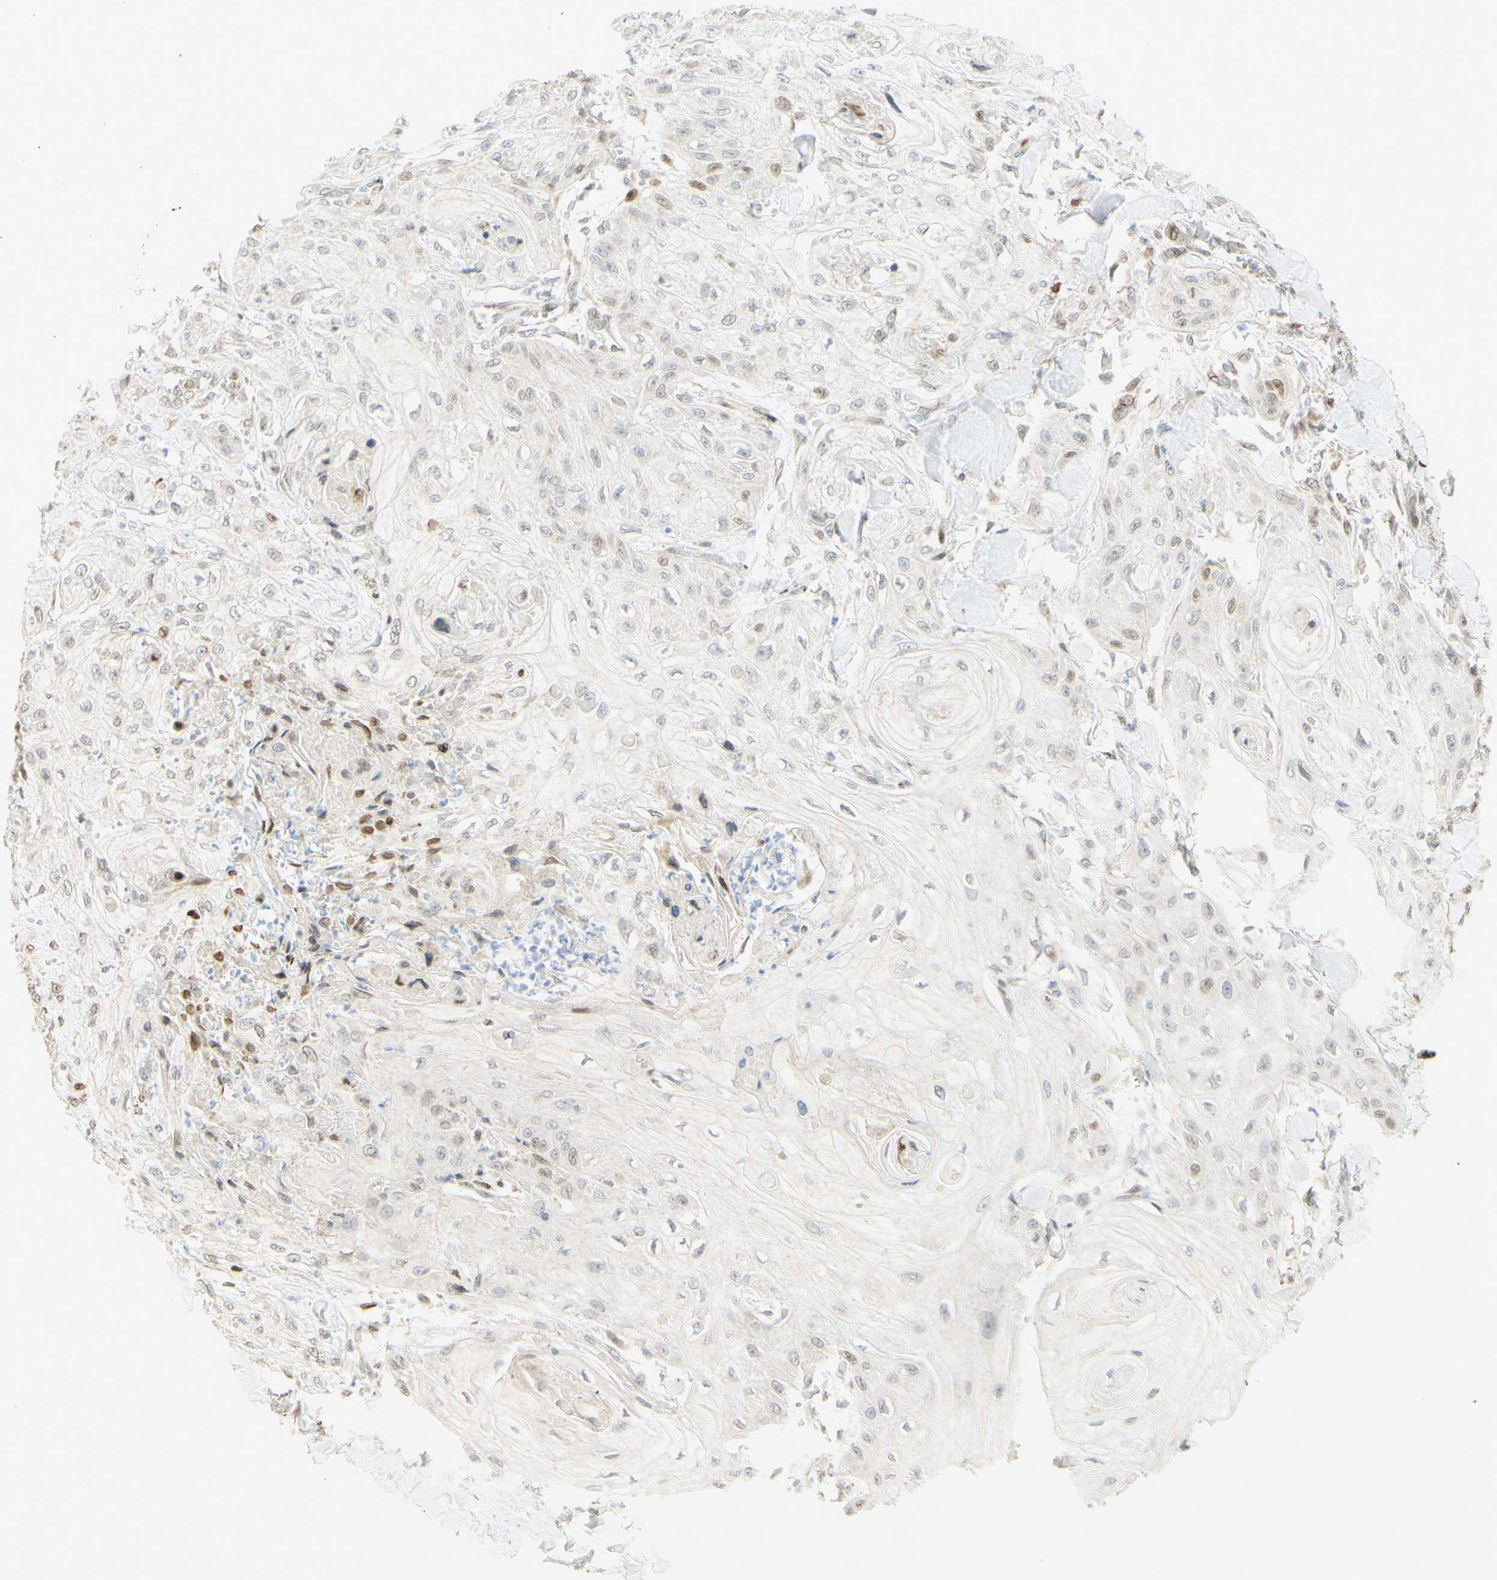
{"staining": {"intensity": "weak", "quantity": "<25%", "location": "nuclear"}, "tissue": "skin cancer", "cell_type": "Tumor cells", "image_type": "cancer", "snomed": [{"axis": "morphology", "description": "Squamous cell carcinoma, NOS"}, {"axis": "topography", "description": "Skin"}], "caption": "Immunohistochemical staining of squamous cell carcinoma (skin) exhibits no significant expression in tumor cells. The staining was performed using DAB (3,3'-diaminobenzidine) to visualize the protein expression in brown, while the nuclei were stained in blue with hematoxylin (Magnification: 20x).", "gene": "E2F1", "patient": {"sex": "male", "age": 74}}